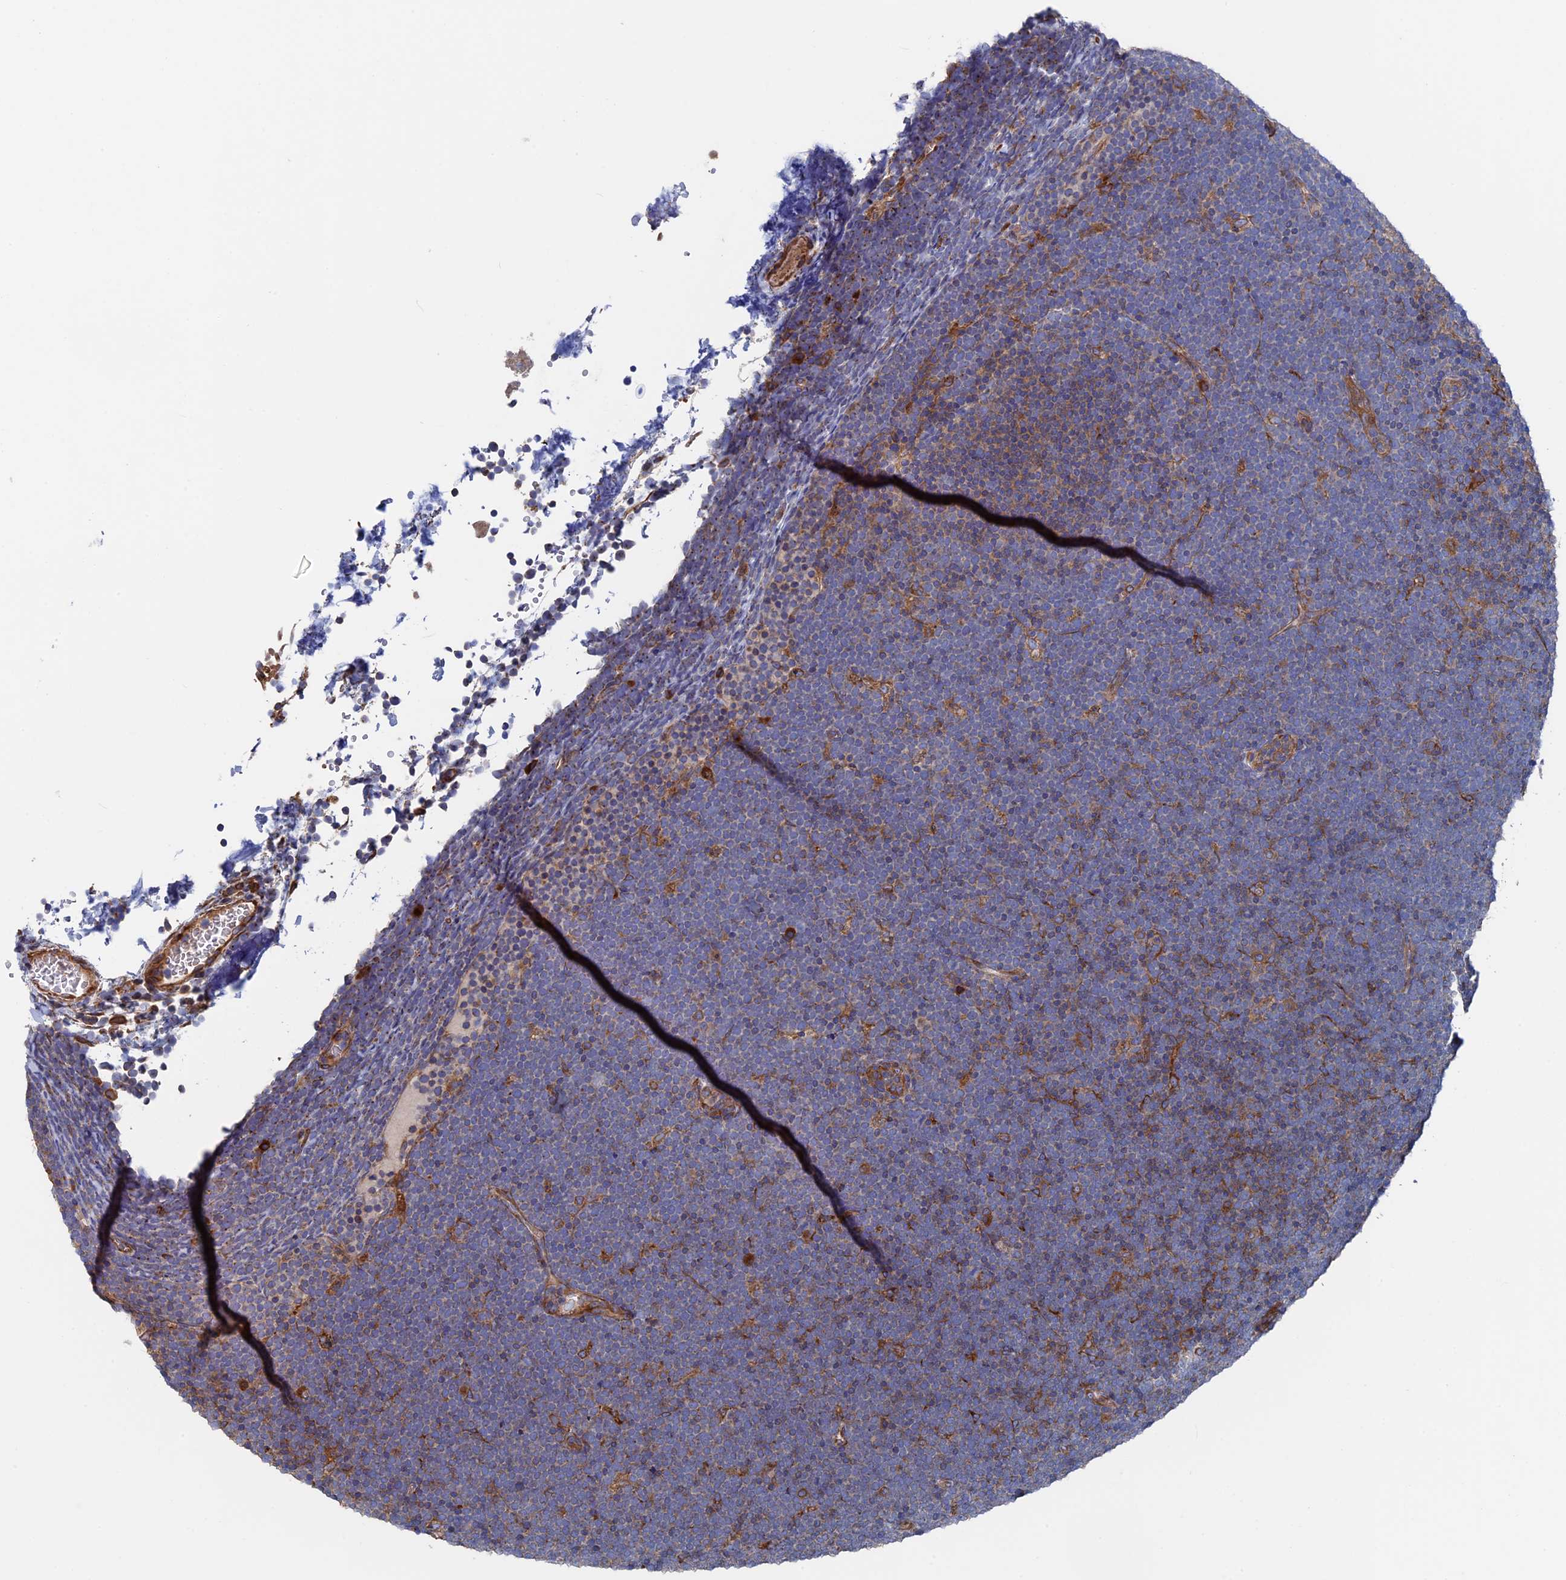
{"staining": {"intensity": "weak", "quantity": "<25%", "location": "cytoplasmic/membranous"}, "tissue": "lymphoma", "cell_type": "Tumor cells", "image_type": "cancer", "snomed": [{"axis": "morphology", "description": "Malignant lymphoma, non-Hodgkin's type, High grade"}, {"axis": "topography", "description": "Lymph node"}], "caption": "IHC micrograph of lymphoma stained for a protein (brown), which reveals no expression in tumor cells. (DAB (3,3'-diaminobenzidine) IHC with hematoxylin counter stain).", "gene": "DNAJC3", "patient": {"sex": "male", "age": 13}}